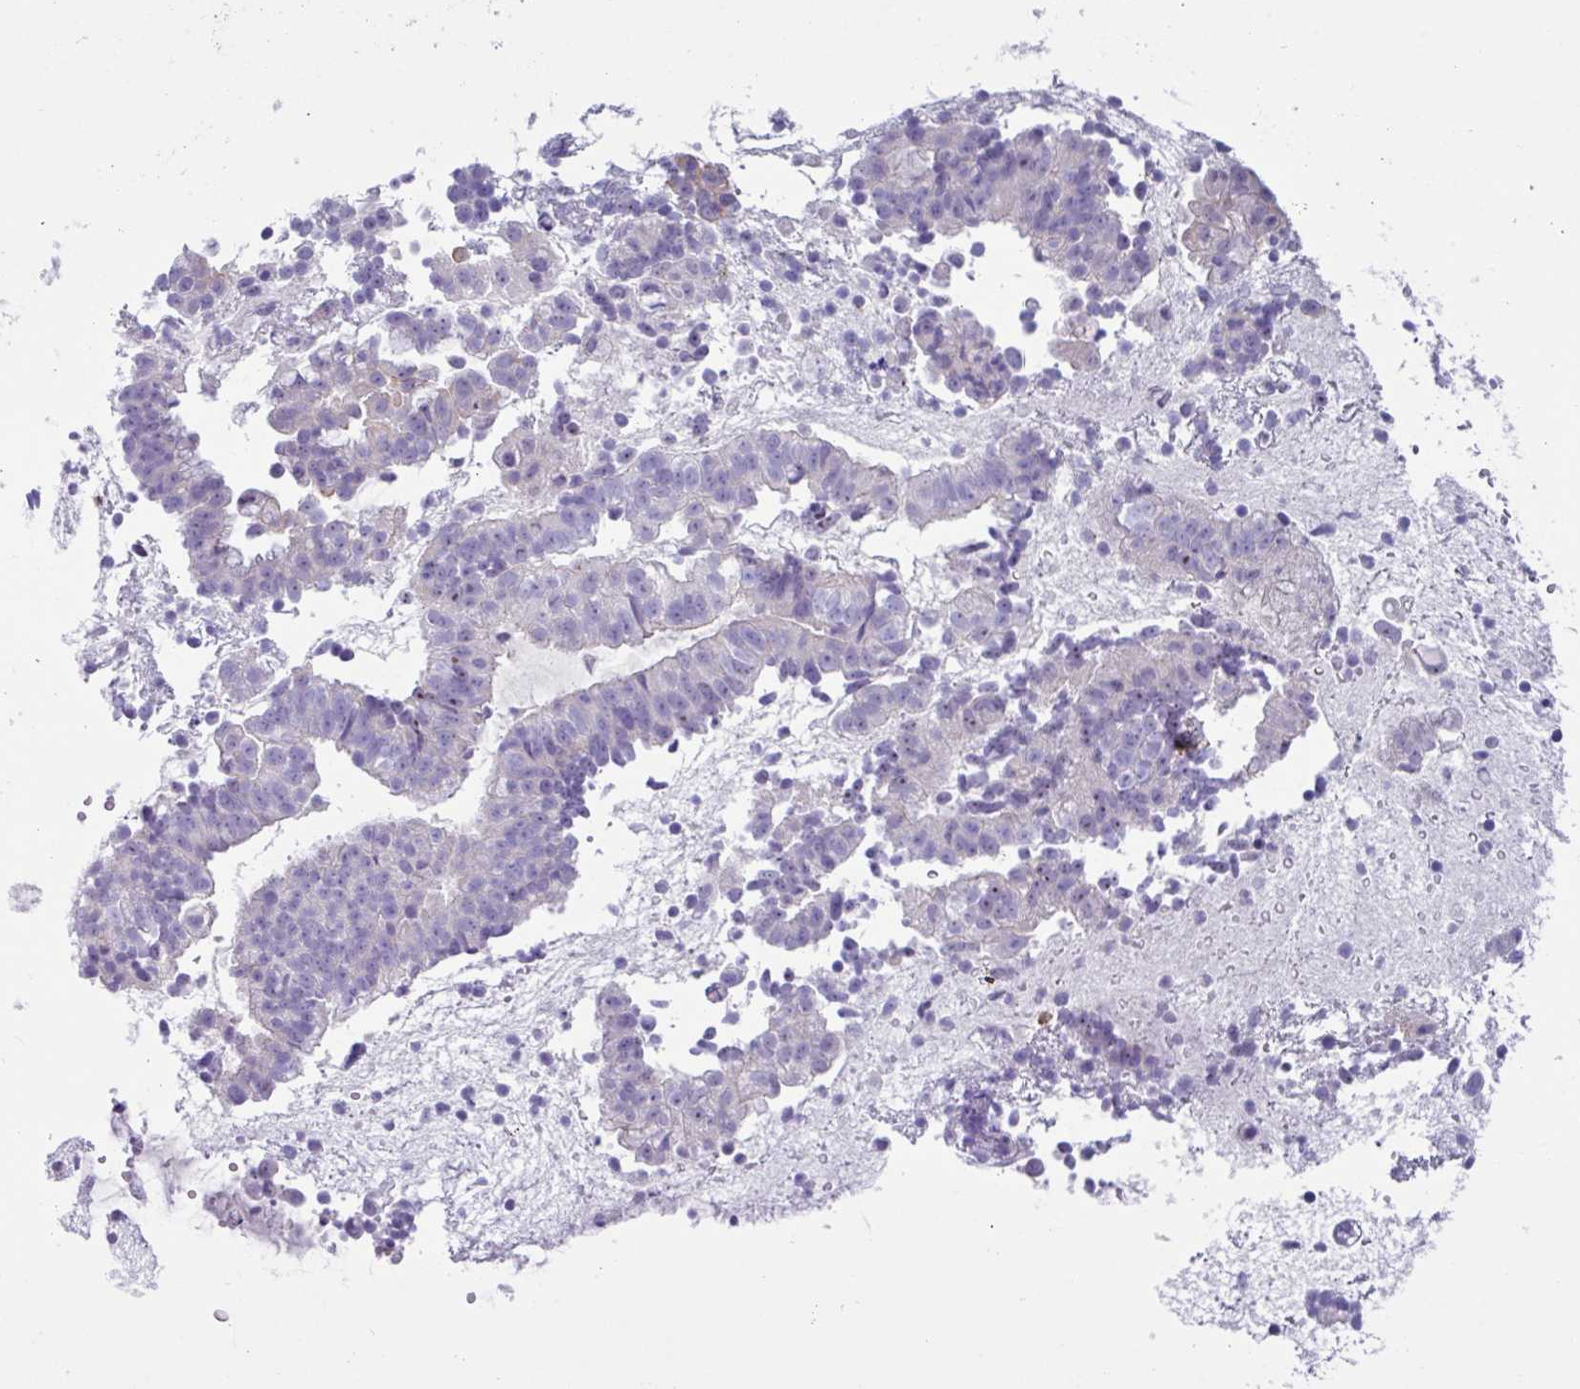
{"staining": {"intensity": "negative", "quantity": "none", "location": "none"}, "tissue": "endometrial cancer", "cell_type": "Tumor cells", "image_type": "cancer", "snomed": [{"axis": "morphology", "description": "Adenocarcinoma, NOS"}, {"axis": "topography", "description": "Endometrium"}], "caption": "This photomicrograph is of adenocarcinoma (endometrial) stained with IHC to label a protein in brown with the nuclei are counter-stained blue. There is no expression in tumor cells.", "gene": "MRM2", "patient": {"sex": "female", "age": 76}}